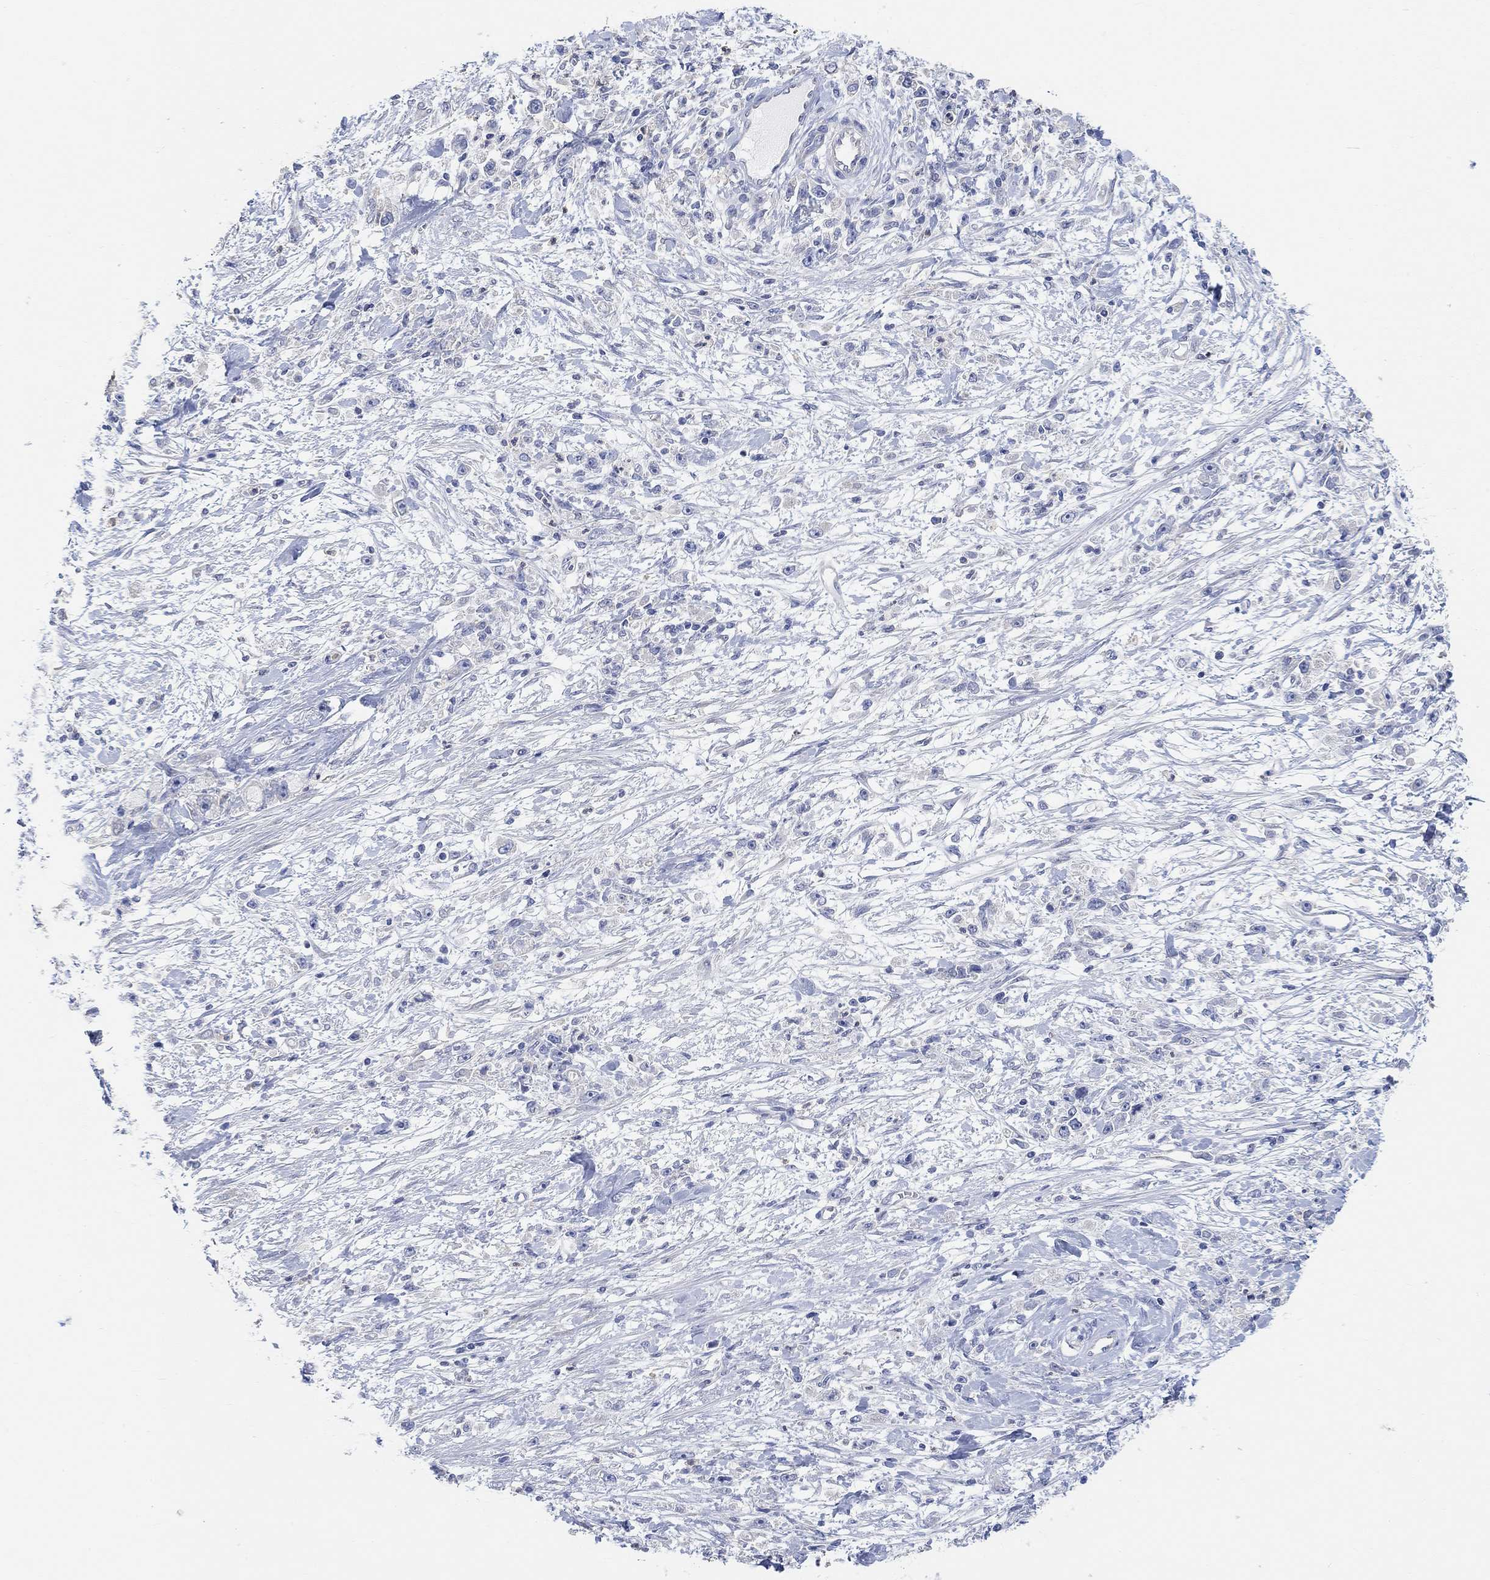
{"staining": {"intensity": "negative", "quantity": "none", "location": "none"}, "tissue": "stomach cancer", "cell_type": "Tumor cells", "image_type": "cancer", "snomed": [{"axis": "morphology", "description": "Adenocarcinoma, NOS"}, {"axis": "topography", "description": "Stomach"}], "caption": "There is no significant staining in tumor cells of stomach adenocarcinoma.", "gene": "NLRP14", "patient": {"sex": "female", "age": 59}}